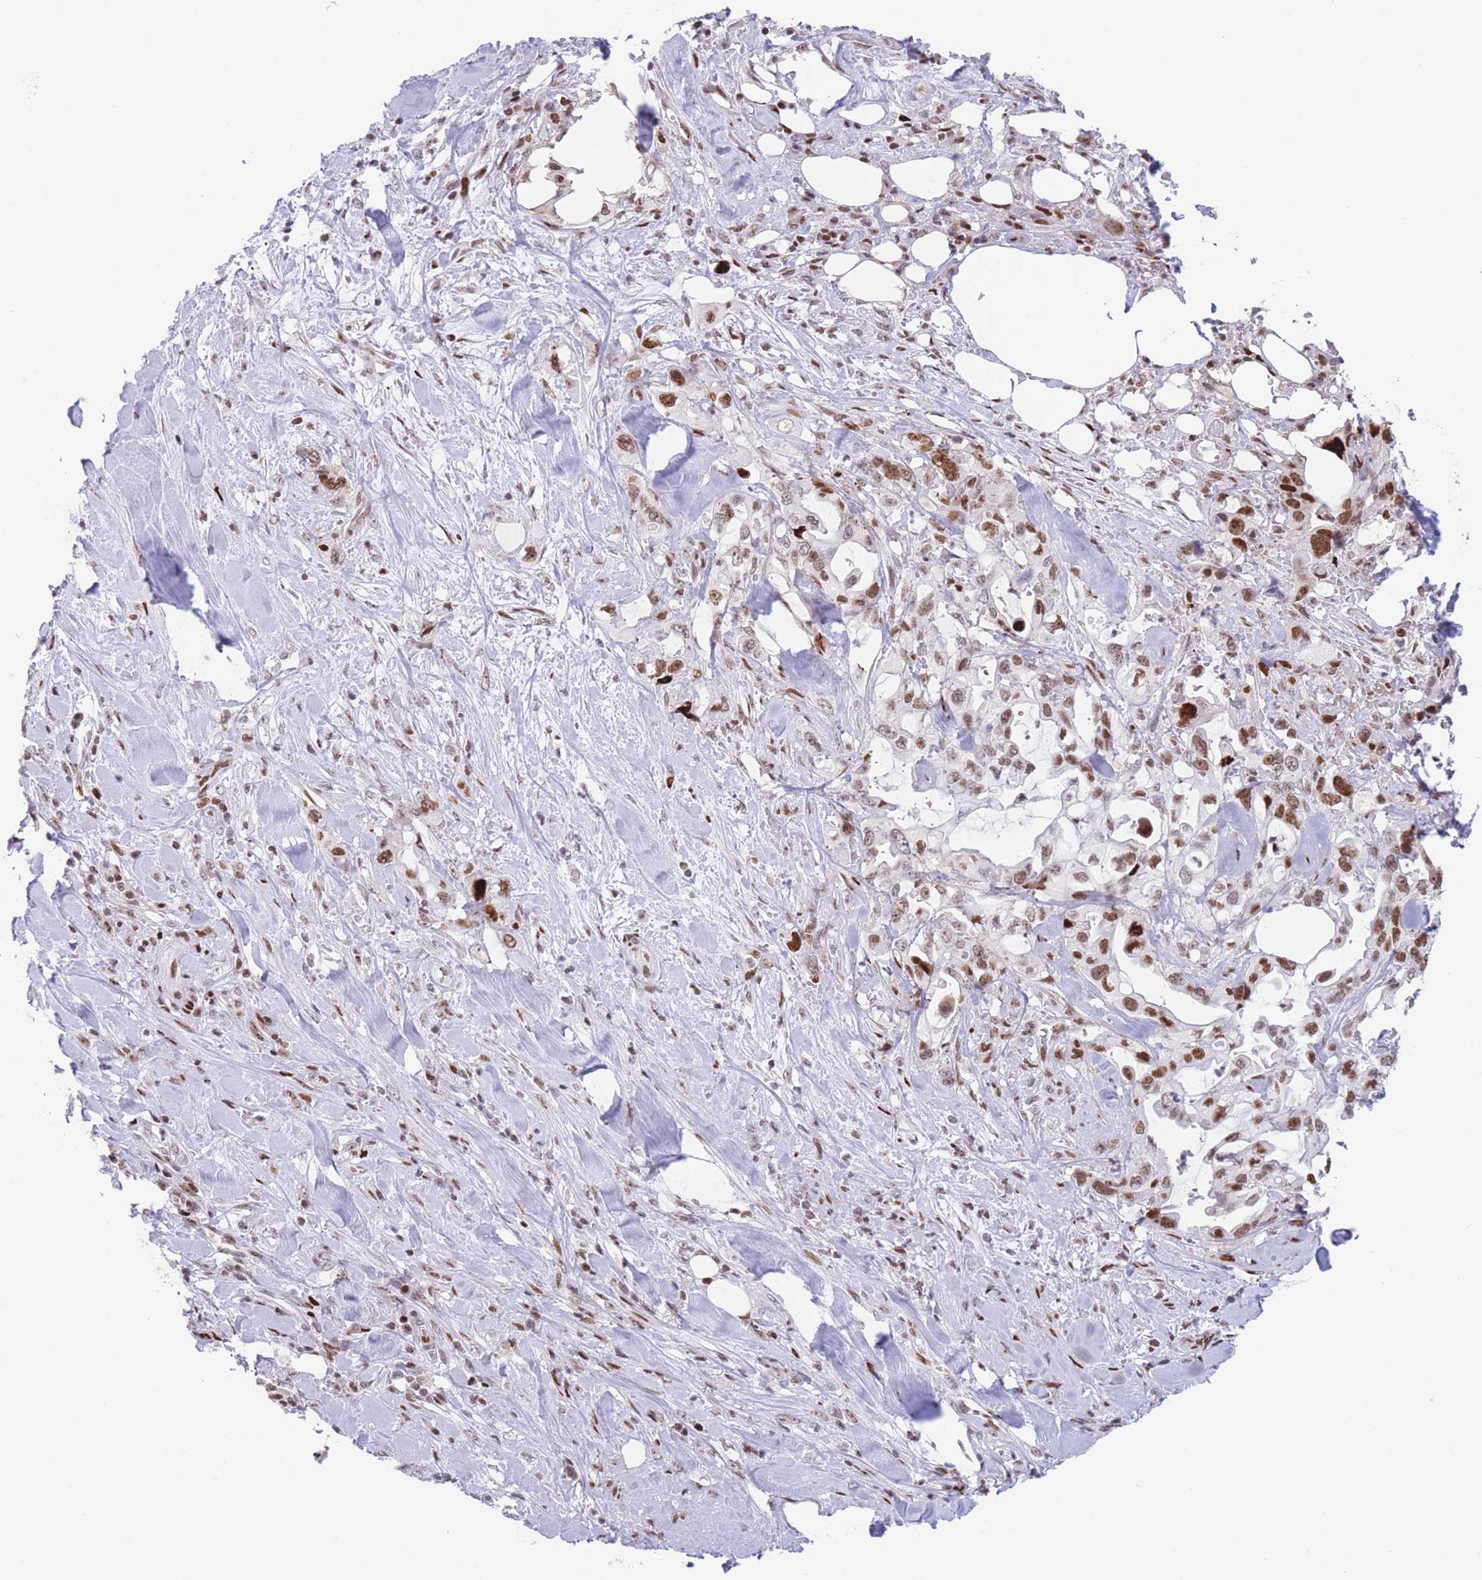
{"staining": {"intensity": "strong", "quantity": "25%-75%", "location": "nuclear"}, "tissue": "pancreatic cancer", "cell_type": "Tumor cells", "image_type": "cancer", "snomed": [{"axis": "morphology", "description": "Adenocarcinoma, NOS"}, {"axis": "topography", "description": "Pancreas"}], "caption": "This micrograph demonstrates immunohistochemistry (IHC) staining of human pancreatic cancer (adenocarcinoma), with high strong nuclear positivity in approximately 25%-75% of tumor cells.", "gene": "DNAJC3", "patient": {"sex": "female", "age": 61}}